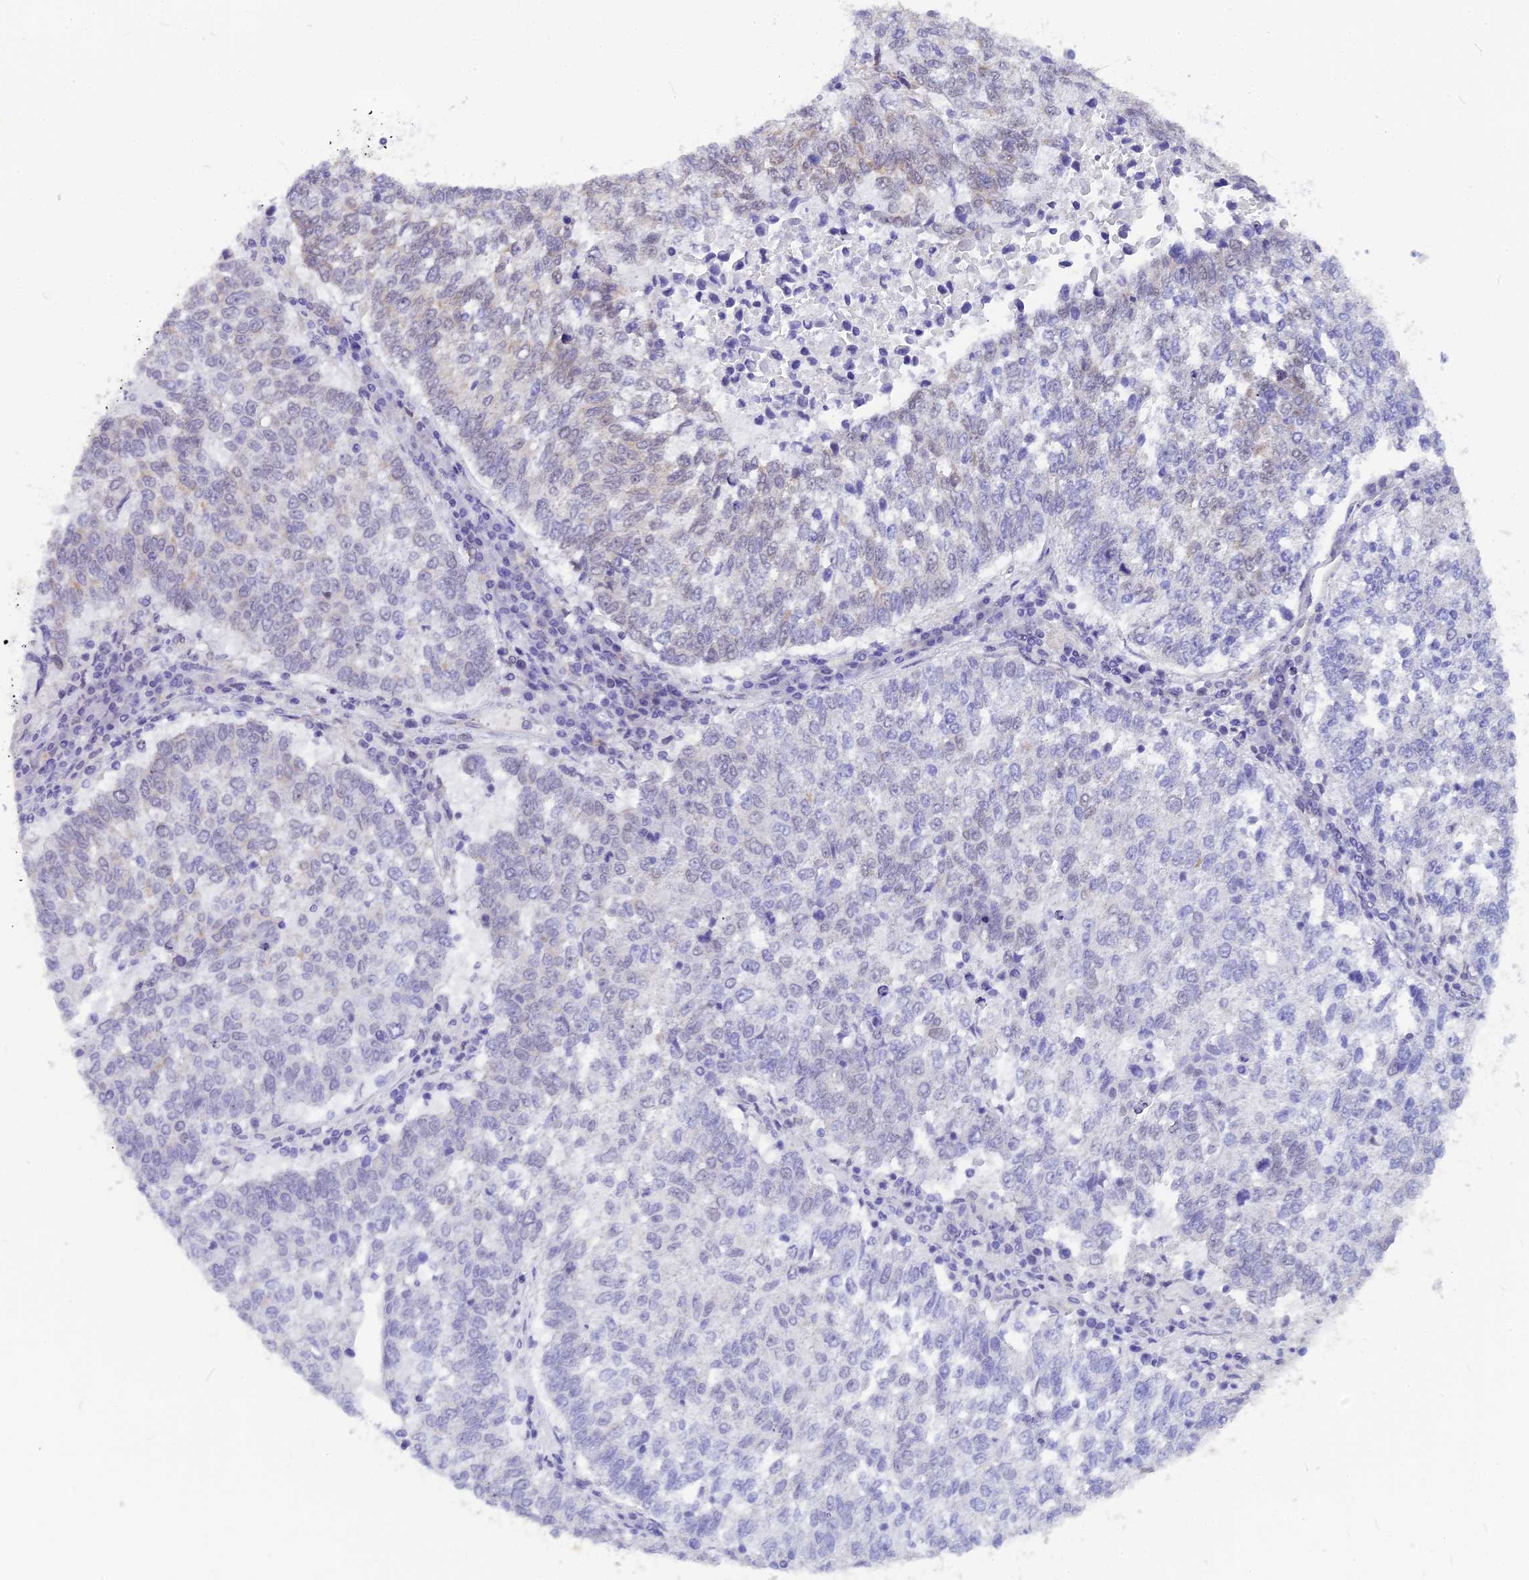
{"staining": {"intensity": "negative", "quantity": "none", "location": "none"}, "tissue": "lung cancer", "cell_type": "Tumor cells", "image_type": "cancer", "snomed": [{"axis": "morphology", "description": "Squamous cell carcinoma, NOS"}, {"axis": "topography", "description": "Lung"}], "caption": "Protein analysis of squamous cell carcinoma (lung) reveals no significant staining in tumor cells.", "gene": "CMC1", "patient": {"sex": "male", "age": 73}}